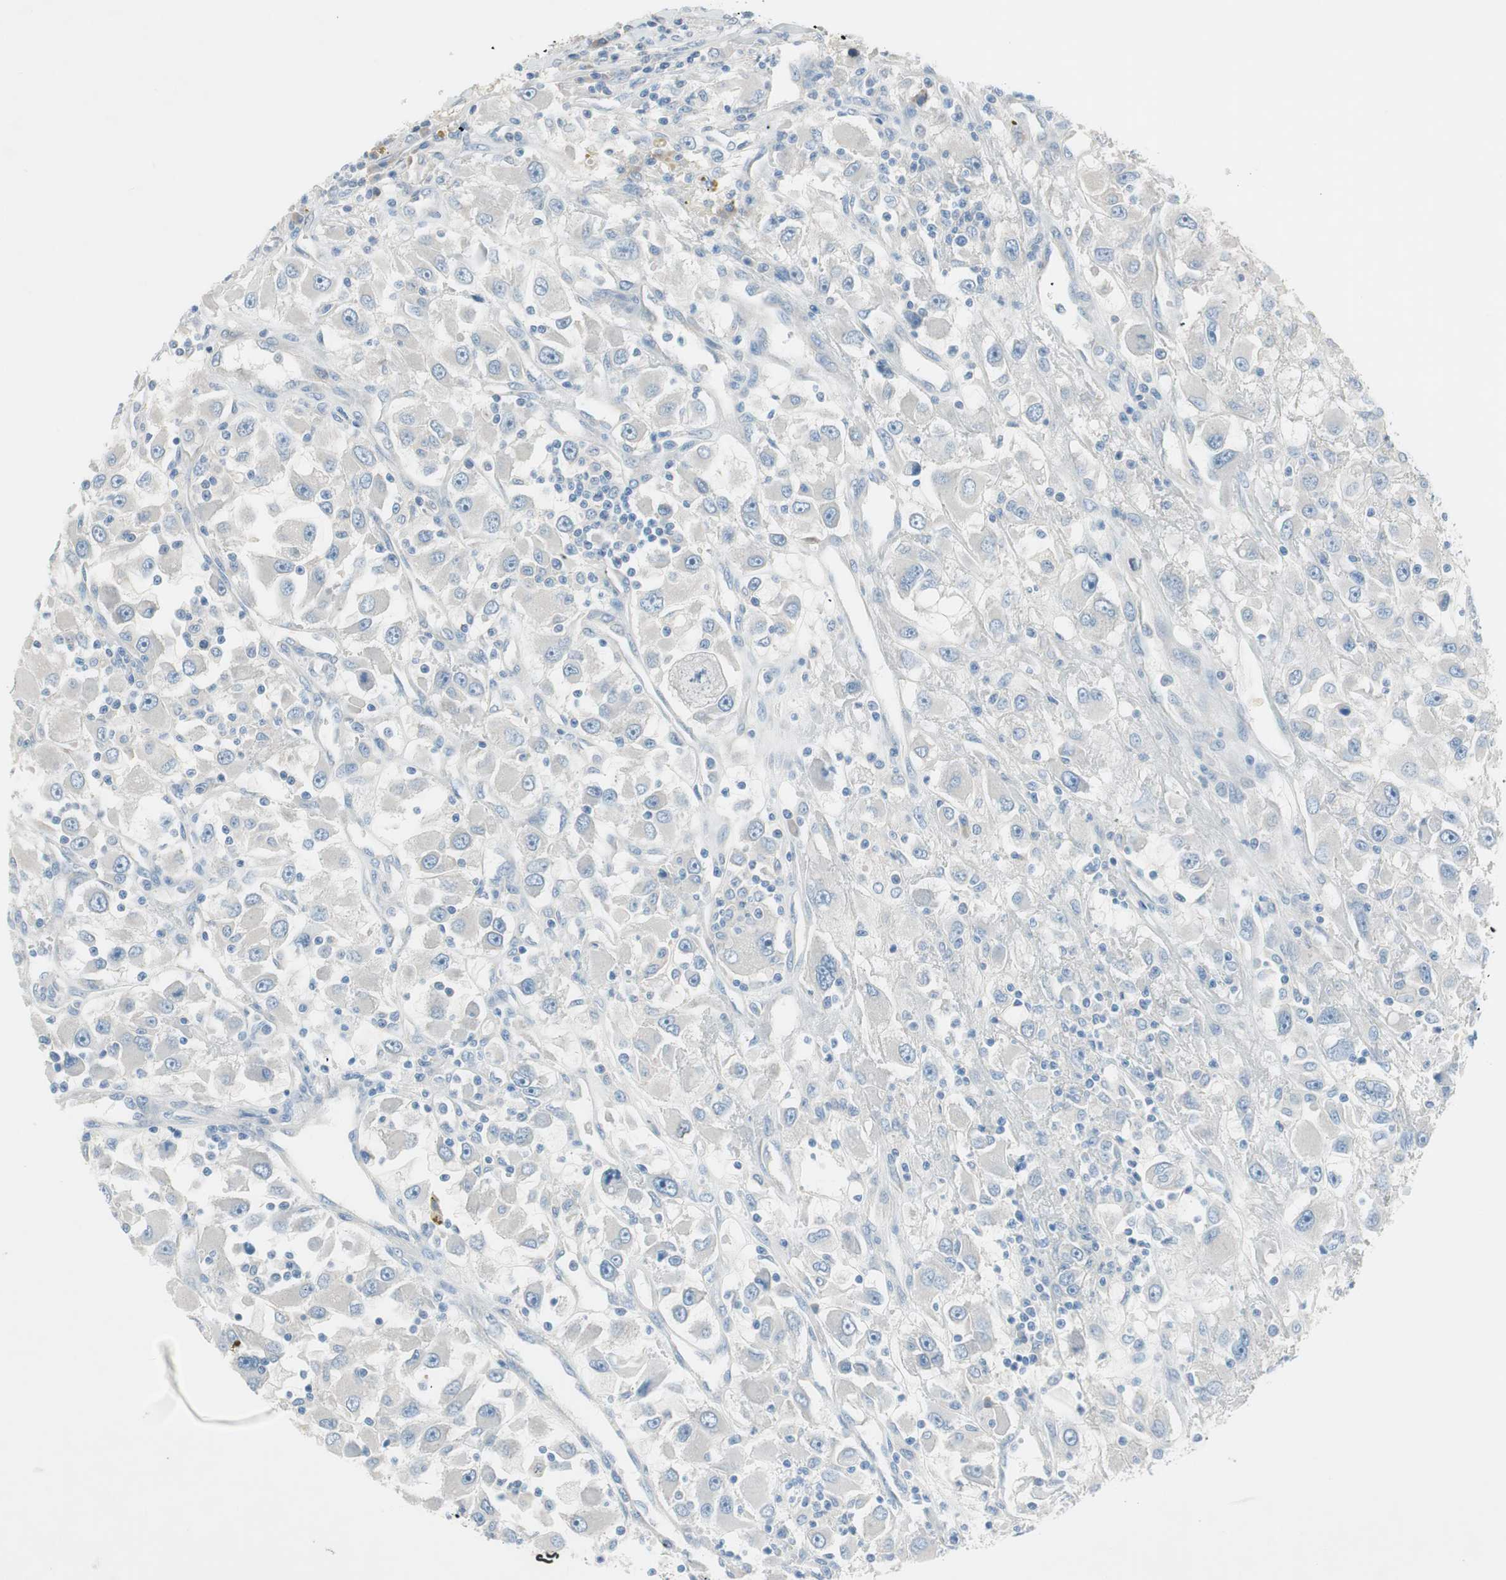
{"staining": {"intensity": "negative", "quantity": "none", "location": "none"}, "tissue": "renal cancer", "cell_type": "Tumor cells", "image_type": "cancer", "snomed": [{"axis": "morphology", "description": "Adenocarcinoma, NOS"}, {"axis": "topography", "description": "Kidney"}], "caption": "Immunohistochemical staining of human renal cancer (adenocarcinoma) reveals no significant staining in tumor cells.", "gene": "PRRG4", "patient": {"sex": "female", "age": 52}}